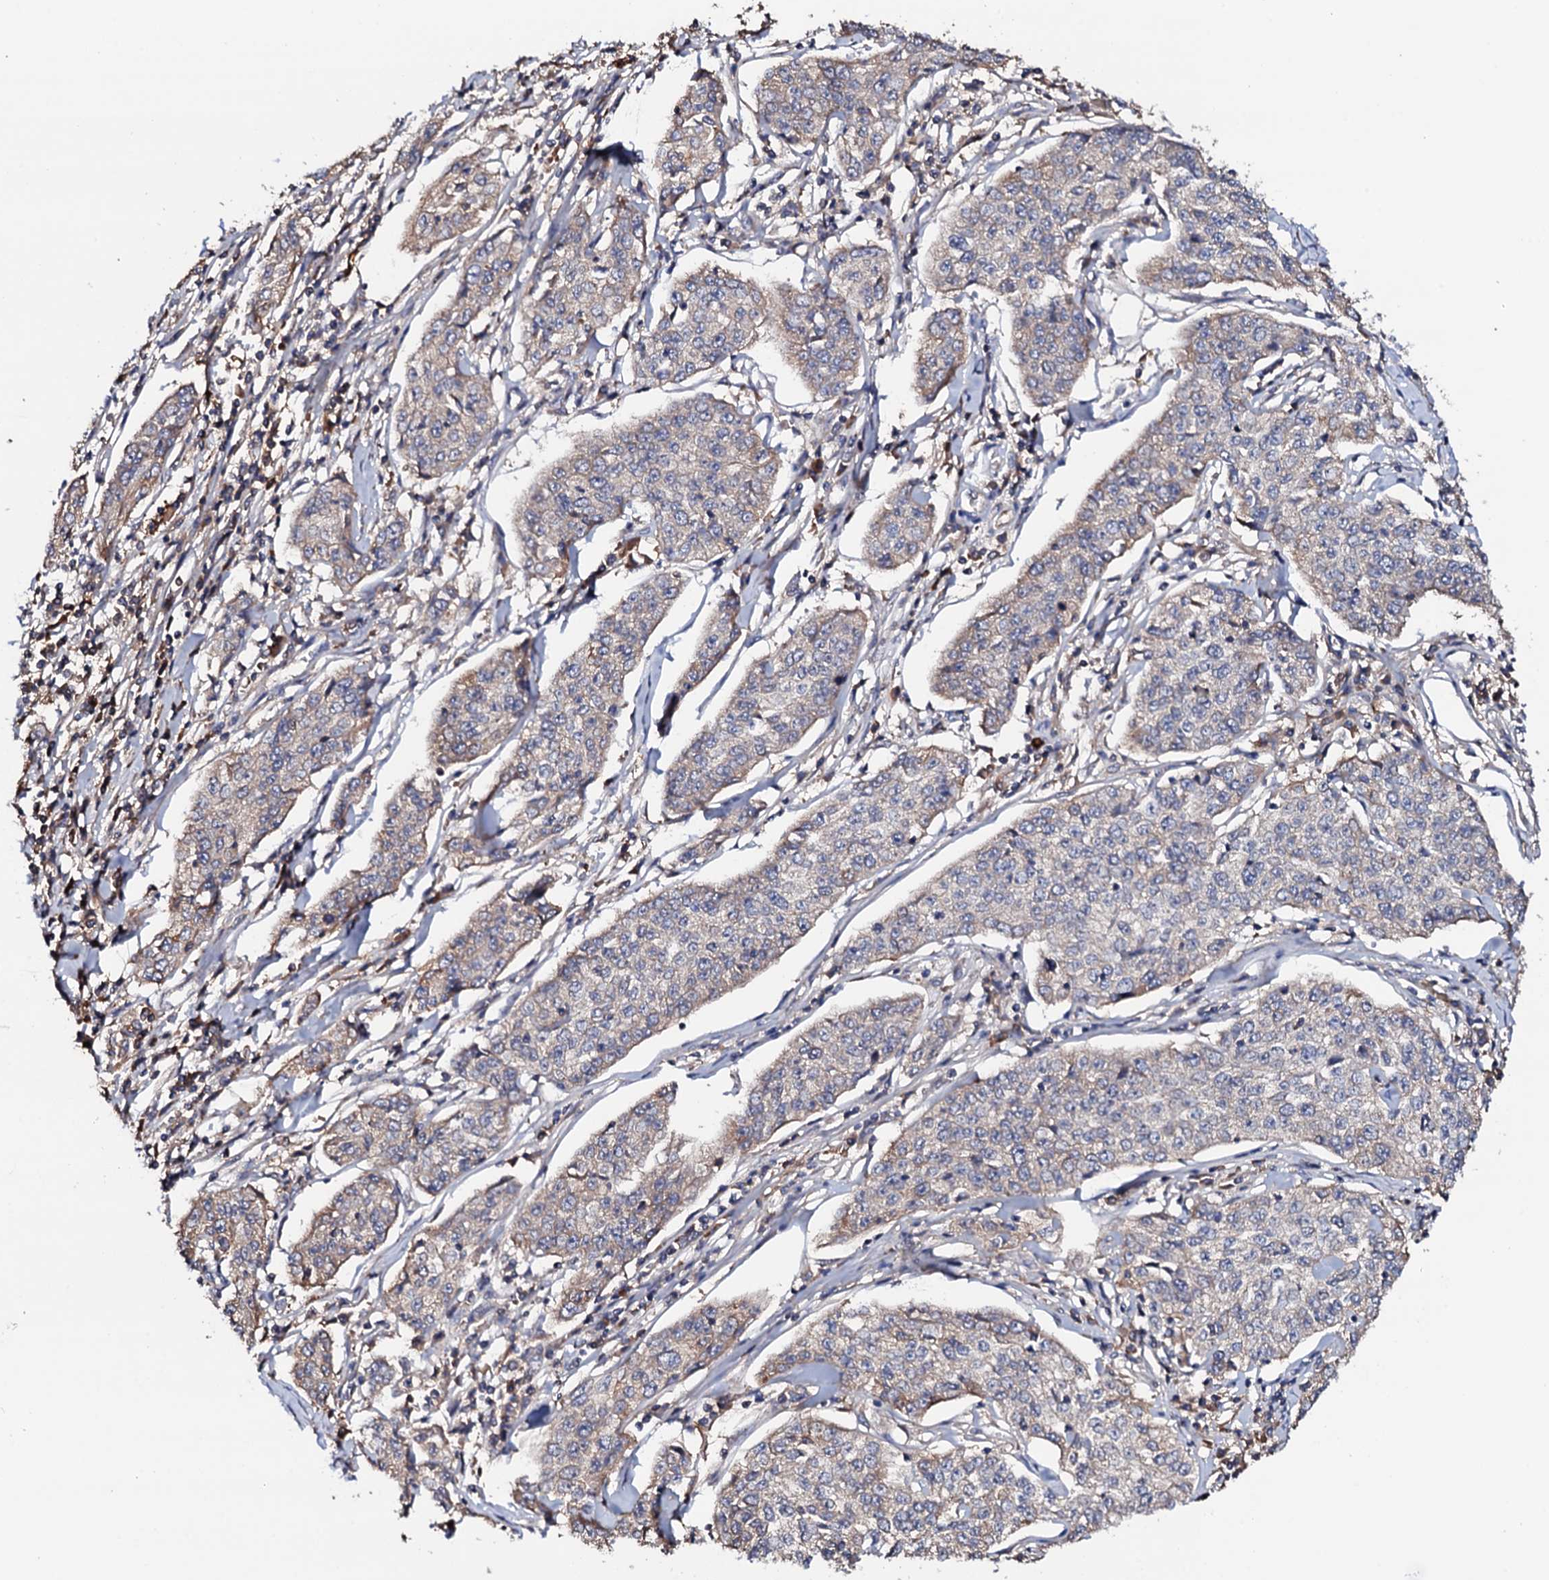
{"staining": {"intensity": "weak", "quantity": "<25%", "location": "cytoplasmic/membranous"}, "tissue": "cervical cancer", "cell_type": "Tumor cells", "image_type": "cancer", "snomed": [{"axis": "morphology", "description": "Squamous cell carcinoma, NOS"}, {"axis": "topography", "description": "Cervix"}], "caption": "This is an immunohistochemistry (IHC) image of human cervical cancer. There is no staining in tumor cells.", "gene": "TCAF2", "patient": {"sex": "female", "age": 35}}